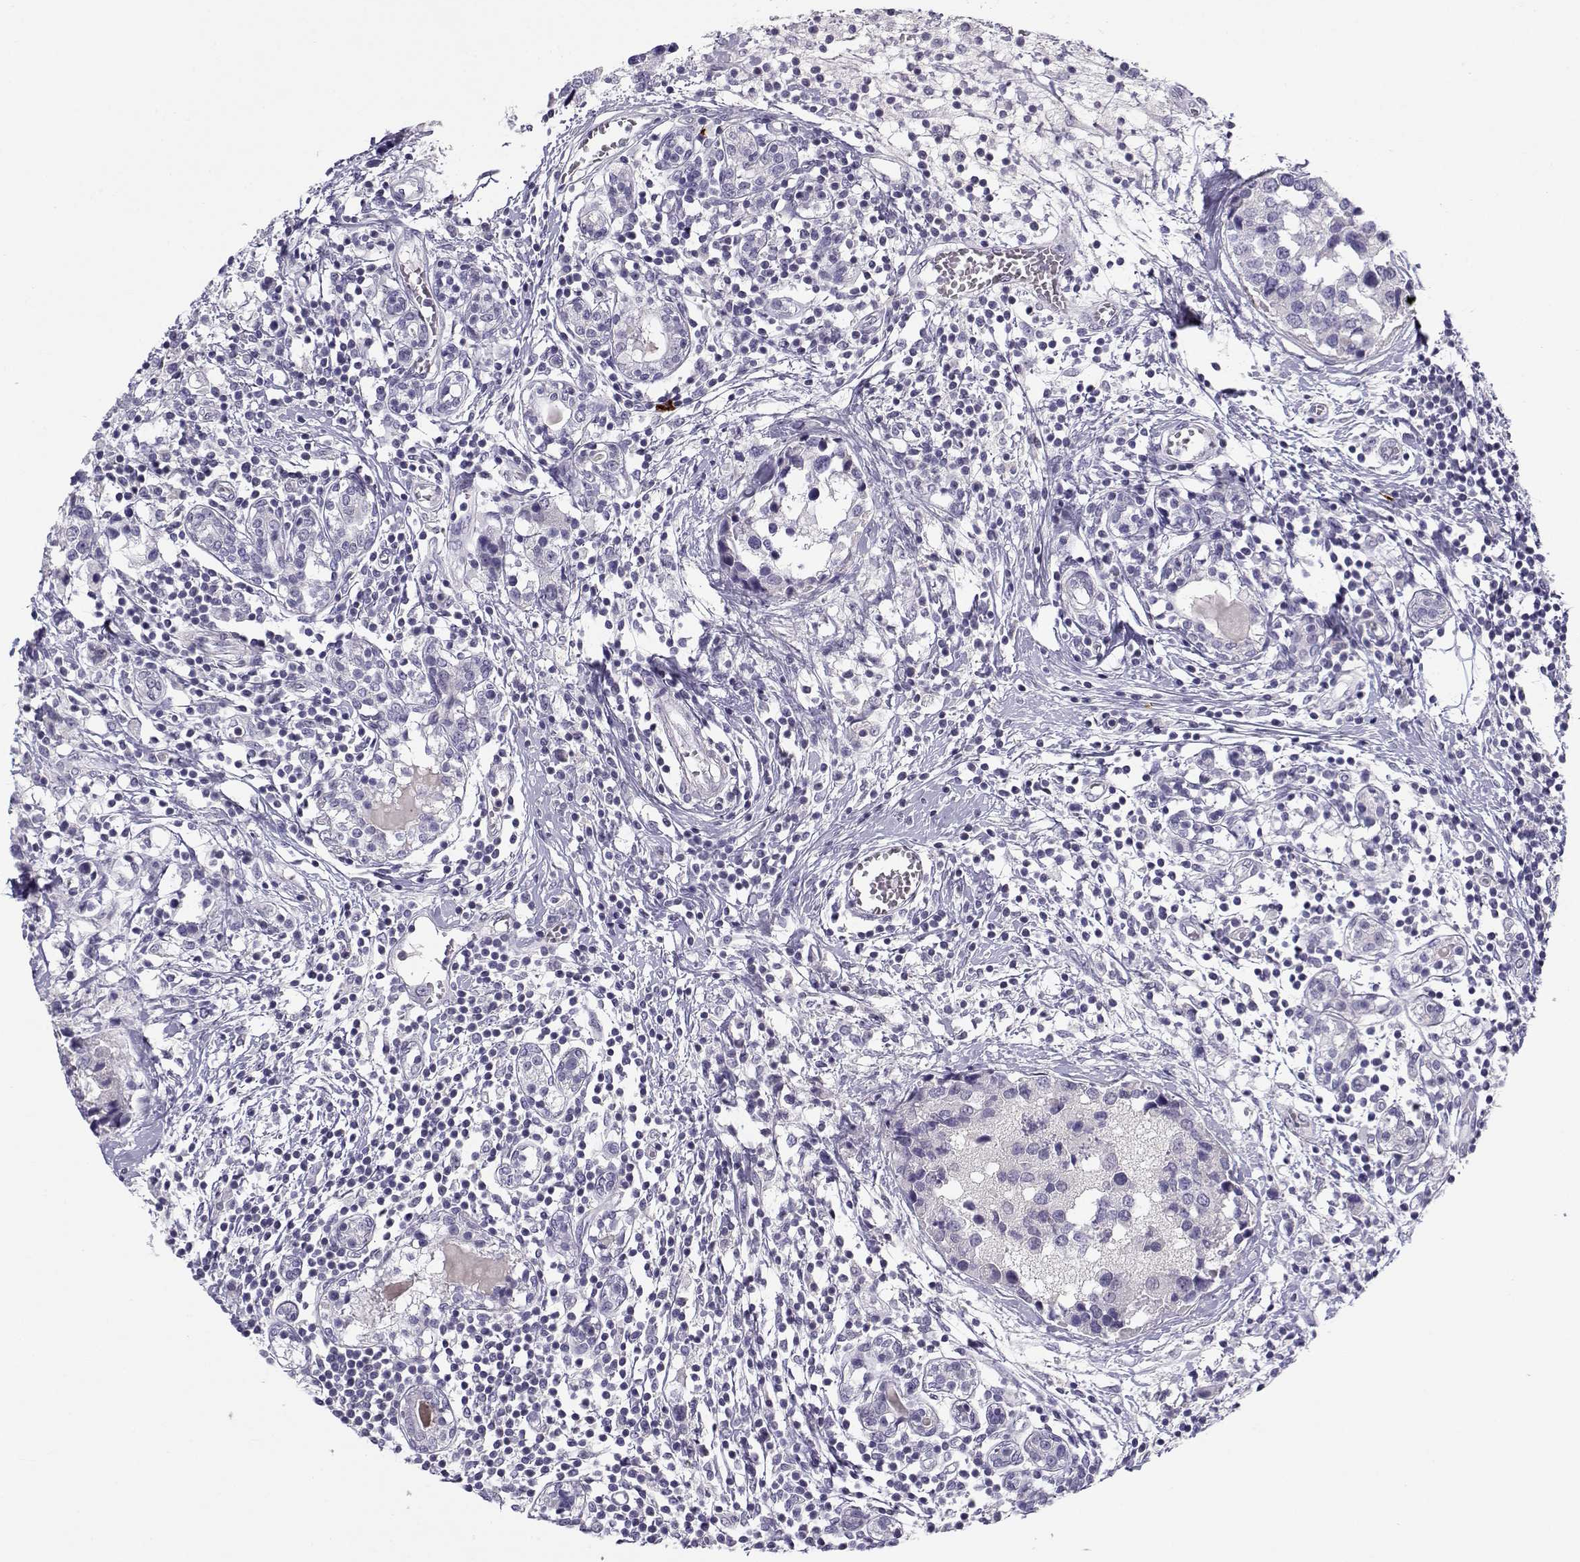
{"staining": {"intensity": "negative", "quantity": "none", "location": "none"}, "tissue": "breast cancer", "cell_type": "Tumor cells", "image_type": "cancer", "snomed": [{"axis": "morphology", "description": "Lobular carcinoma"}, {"axis": "topography", "description": "Breast"}], "caption": "This image is of breast cancer stained with IHC to label a protein in brown with the nuclei are counter-stained blue. There is no positivity in tumor cells.", "gene": "CFAP77", "patient": {"sex": "female", "age": 59}}